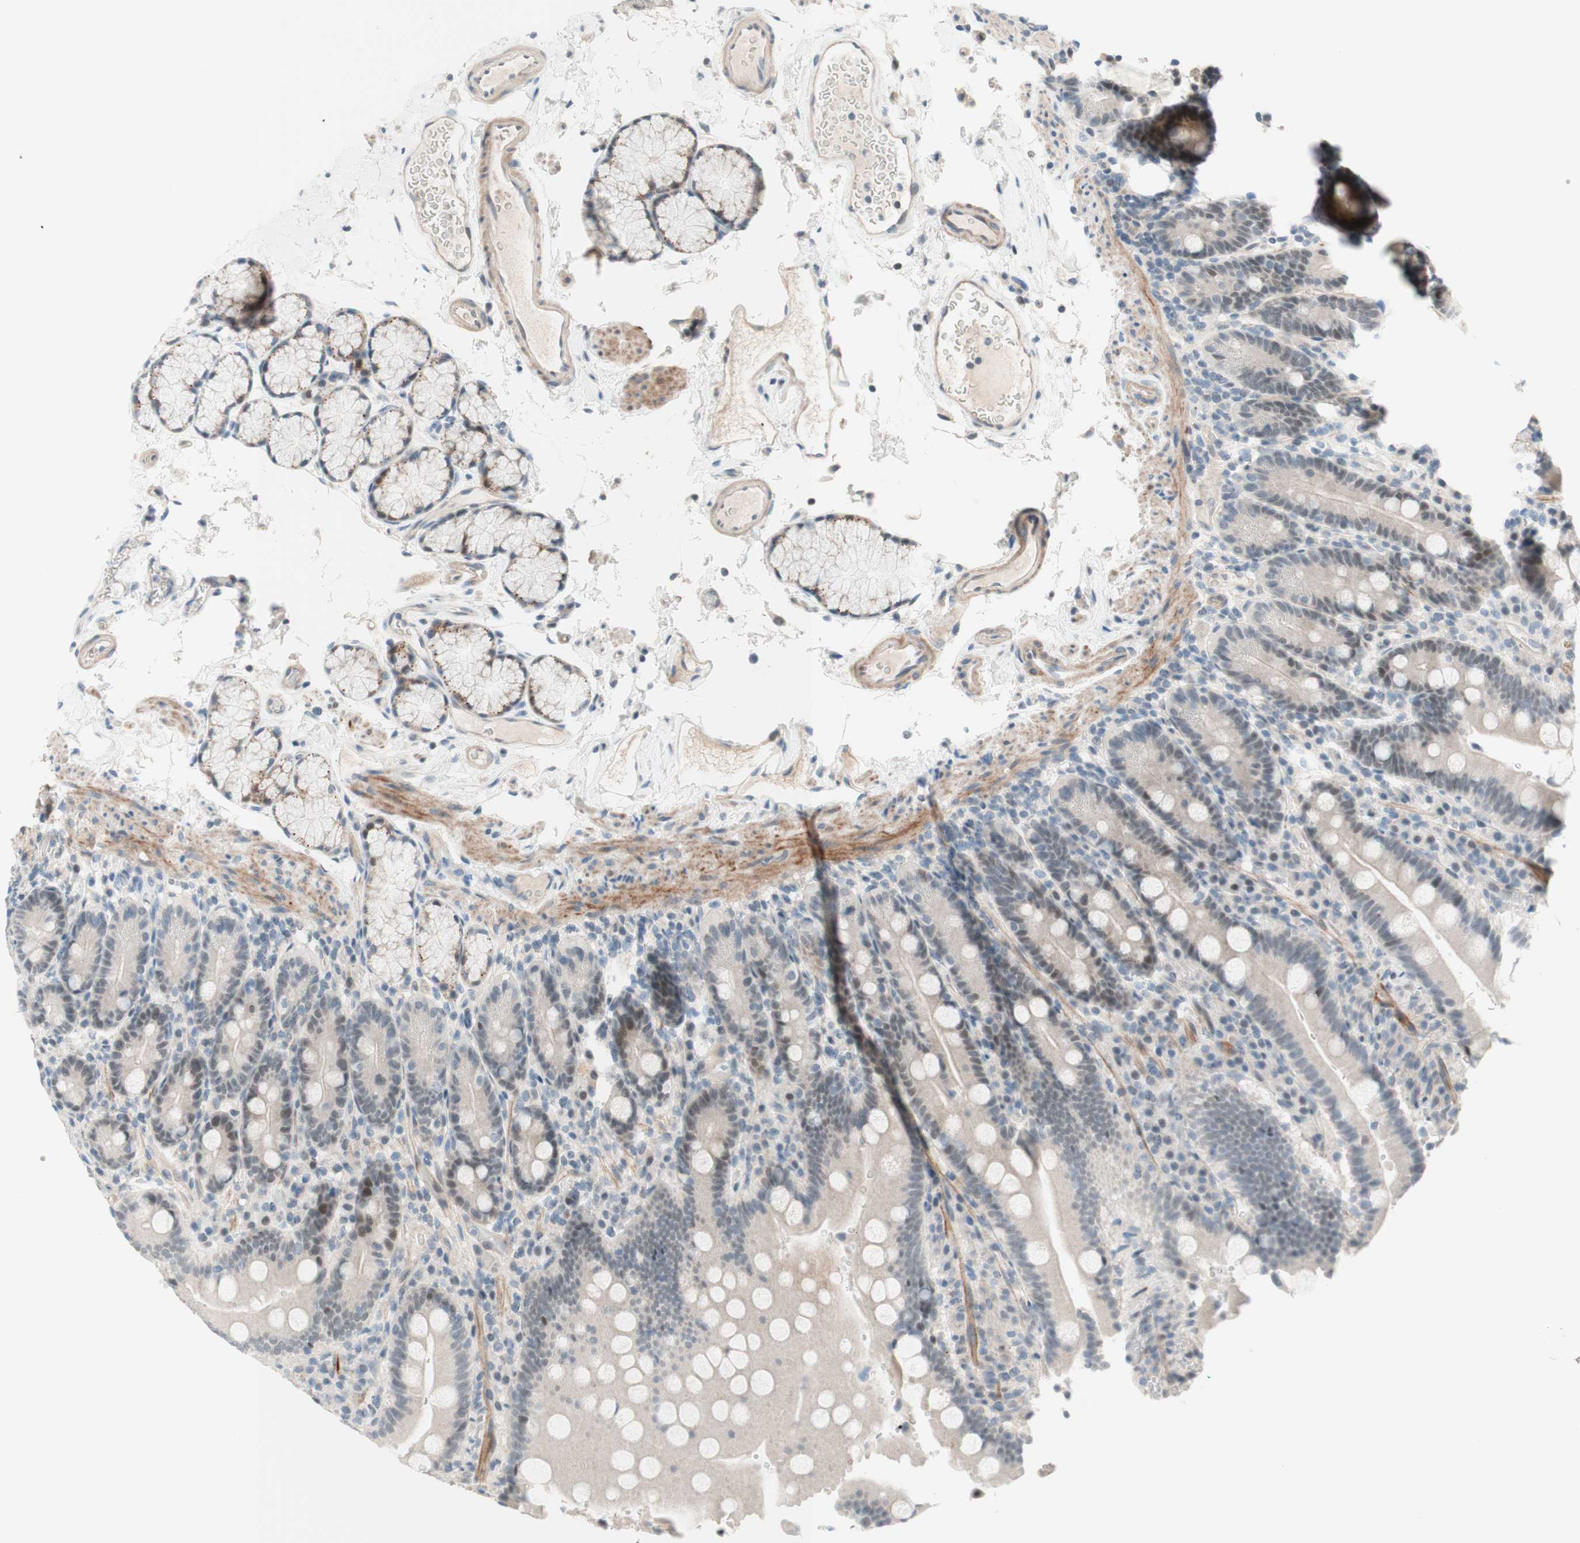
{"staining": {"intensity": "weak", "quantity": "25%-75%", "location": "nuclear"}, "tissue": "duodenum", "cell_type": "Glandular cells", "image_type": "normal", "snomed": [{"axis": "morphology", "description": "Normal tissue, NOS"}, {"axis": "topography", "description": "Small intestine, NOS"}], "caption": "Duodenum stained with immunohistochemistry demonstrates weak nuclear positivity in about 25%-75% of glandular cells. The staining was performed using DAB to visualize the protein expression in brown, while the nuclei were stained in blue with hematoxylin (Magnification: 20x).", "gene": "JPH1", "patient": {"sex": "female", "age": 71}}